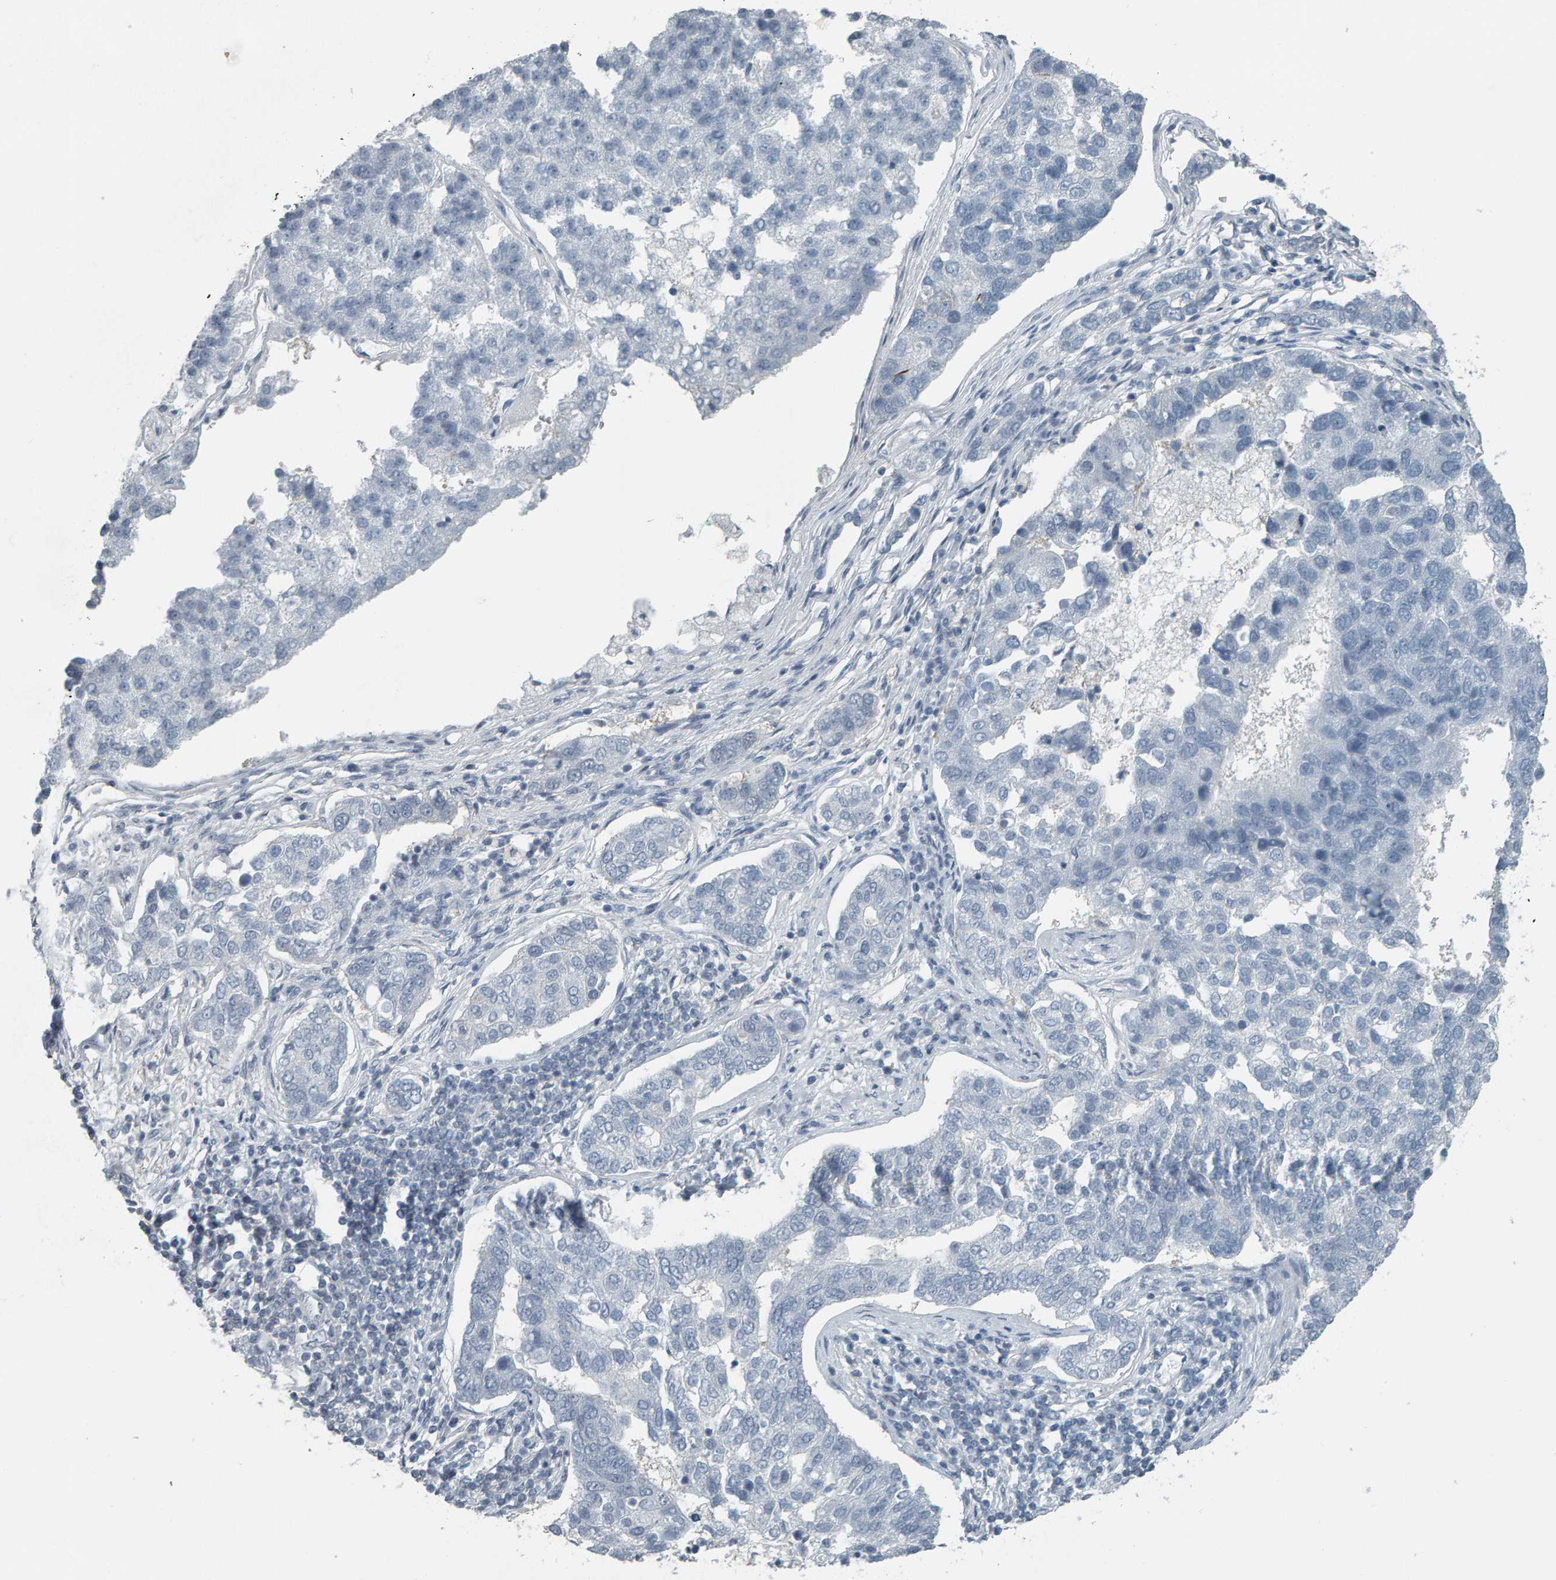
{"staining": {"intensity": "negative", "quantity": "none", "location": "none"}, "tissue": "pancreatic cancer", "cell_type": "Tumor cells", "image_type": "cancer", "snomed": [{"axis": "morphology", "description": "Adenocarcinoma, NOS"}, {"axis": "topography", "description": "Pancreas"}], "caption": "This is an IHC image of adenocarcinoma (pancreatic). There is no positivity in tumor cells.", "gene": "PYY", "patient": {"sex": "female", "age": 61}}